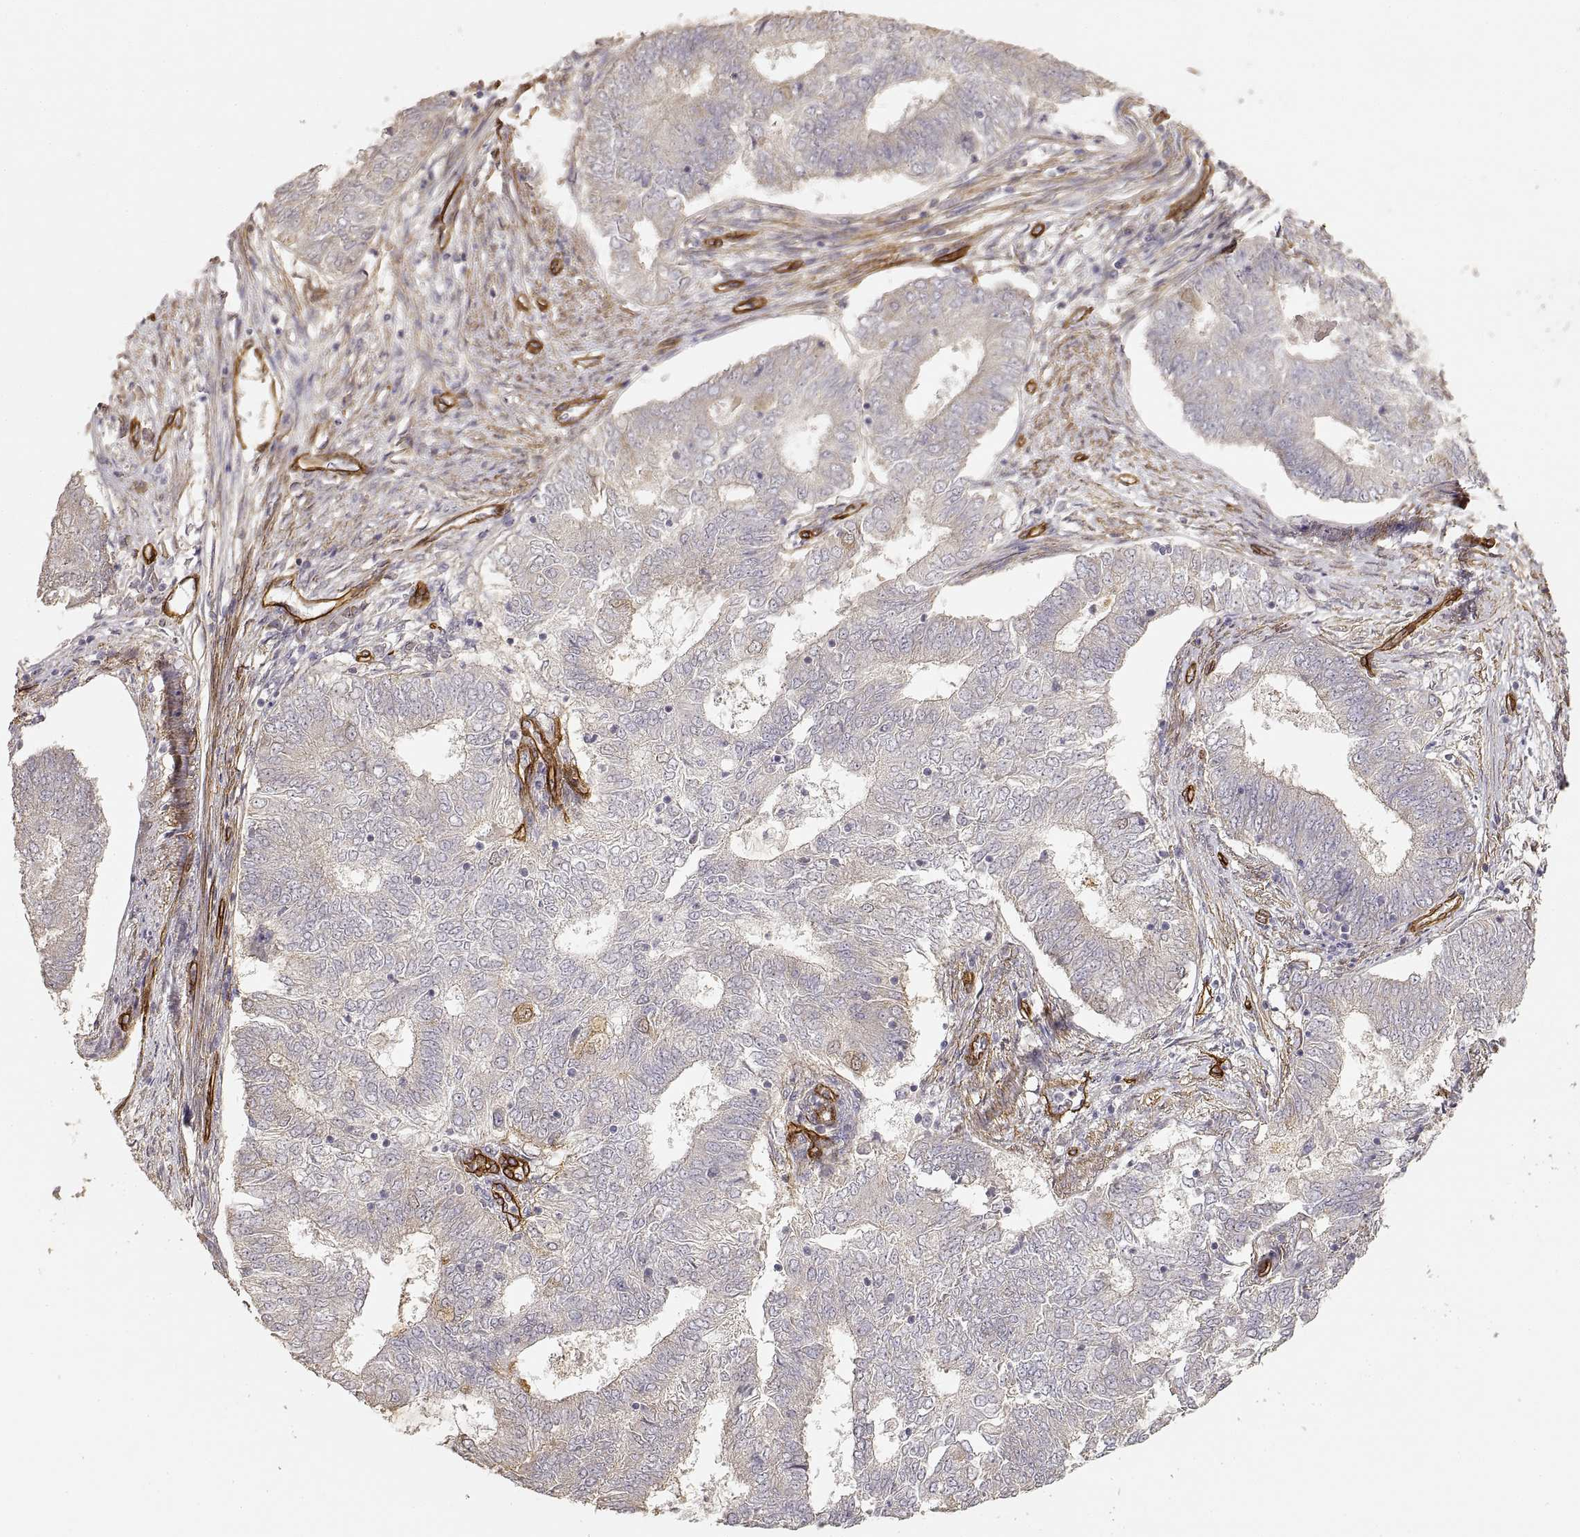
{"staining": {"intensity": "negative", "quantity": "none", "location": "none"}, "tissue": "endometrial cancer", "cell_type": "Tumor cells", "image_type": "cancer", "snomed": [{"axis": "morphology", "description": "Adenocarcinoma, NOS"}, {"axis": "topography", "description": "Endometrium"}], "caption": "Immunohistochemistry histopathology image of endometrial cancer (adenocarcinoma) stained for a protein (brown), which shows no staining in tumor cells.", "gene": "LAMA4", "patient": {"sex": "female", "age": 62}}